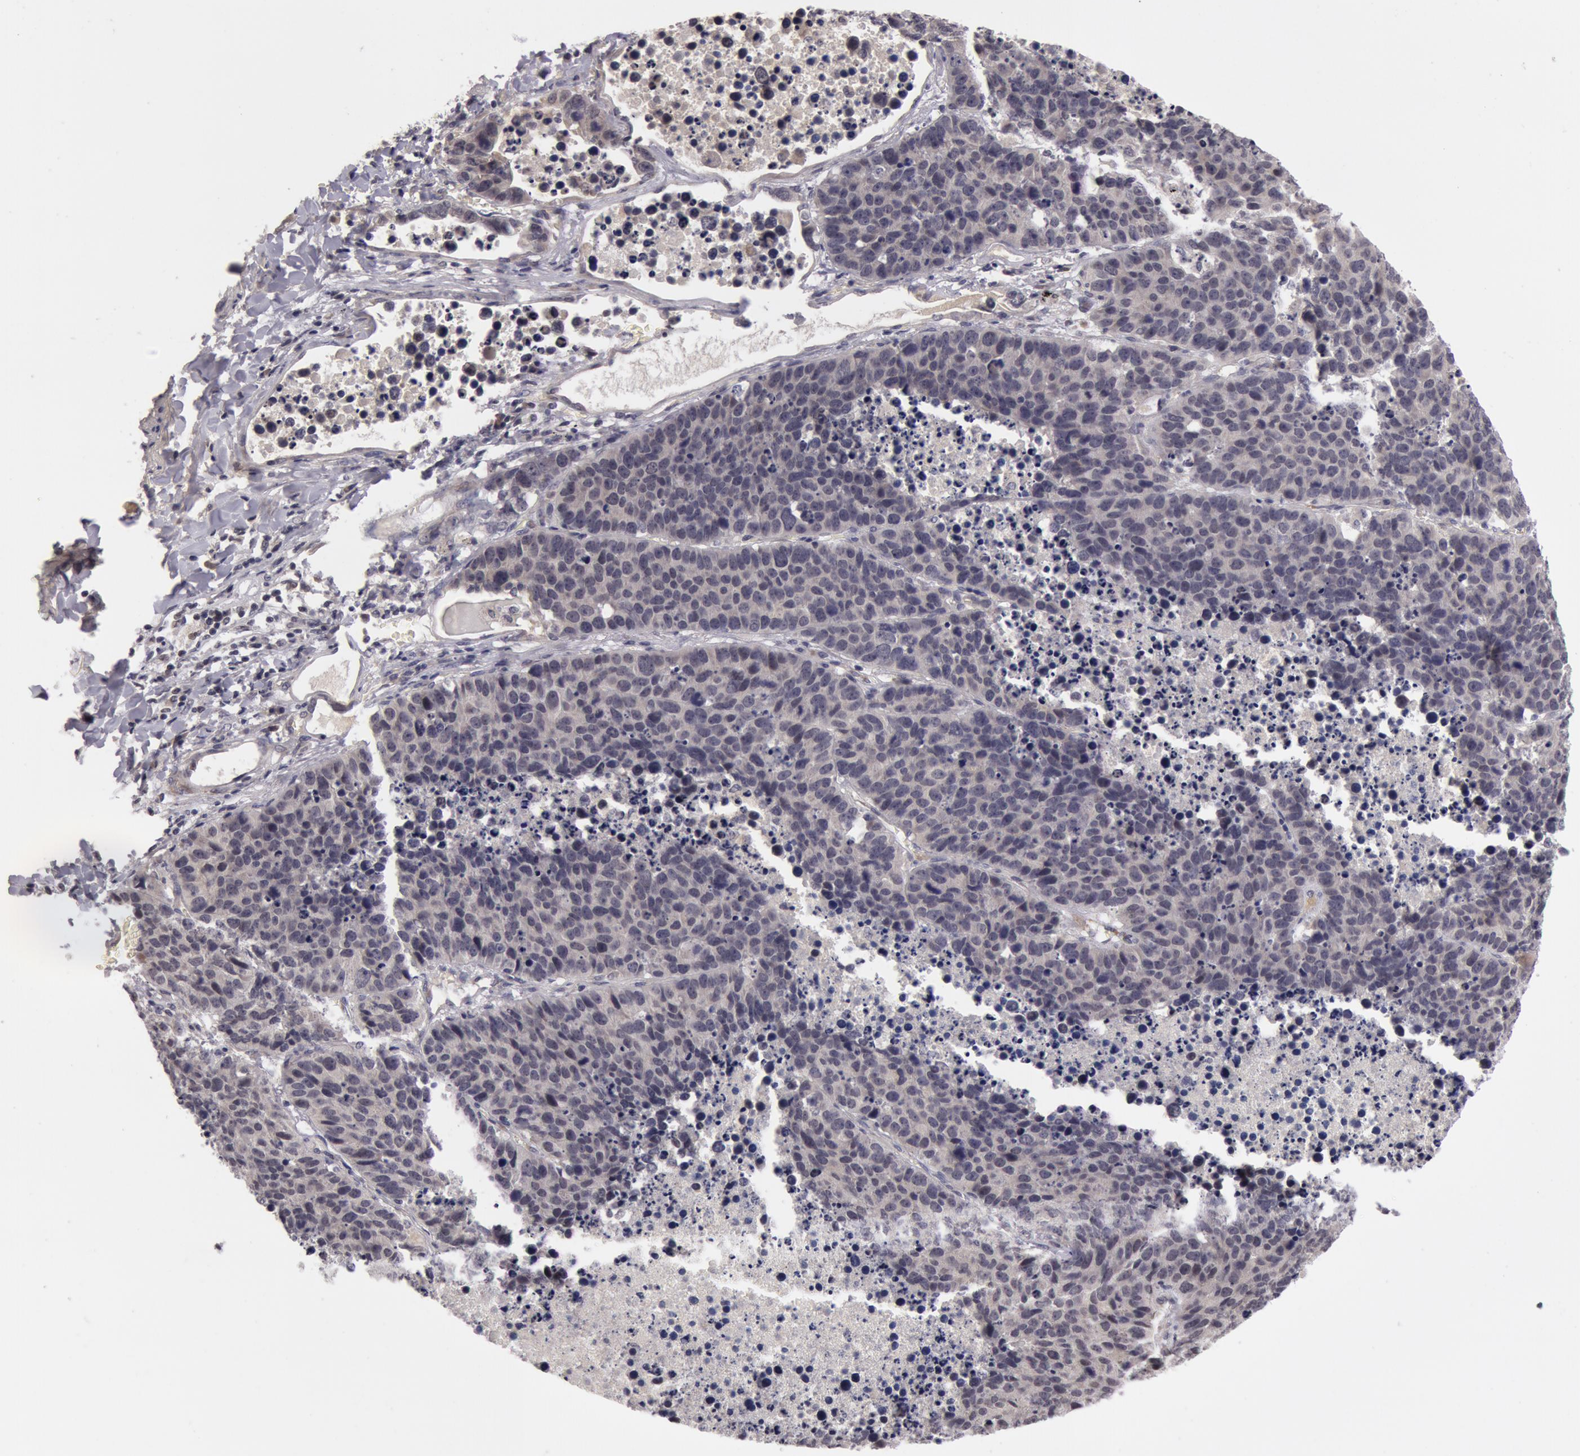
{"staining": {"intensity": "negative", "quantity": "none", "location": "none"}, "tissue": "lung cancer", "cell_type": "Tumor cells", "image_type": "cancer", "snomed": [{"axis": "morphology", "description": "Carcinoid, malignant, NOS"}, {"axis": "topography", "description": "Lung"}], "caption": "A photomicrograph of human lung carcinoid (malignant) is negative for staining in tumor cells.", "gene": "SYTL4", "patient": {"sex": "male", "age": 60}}